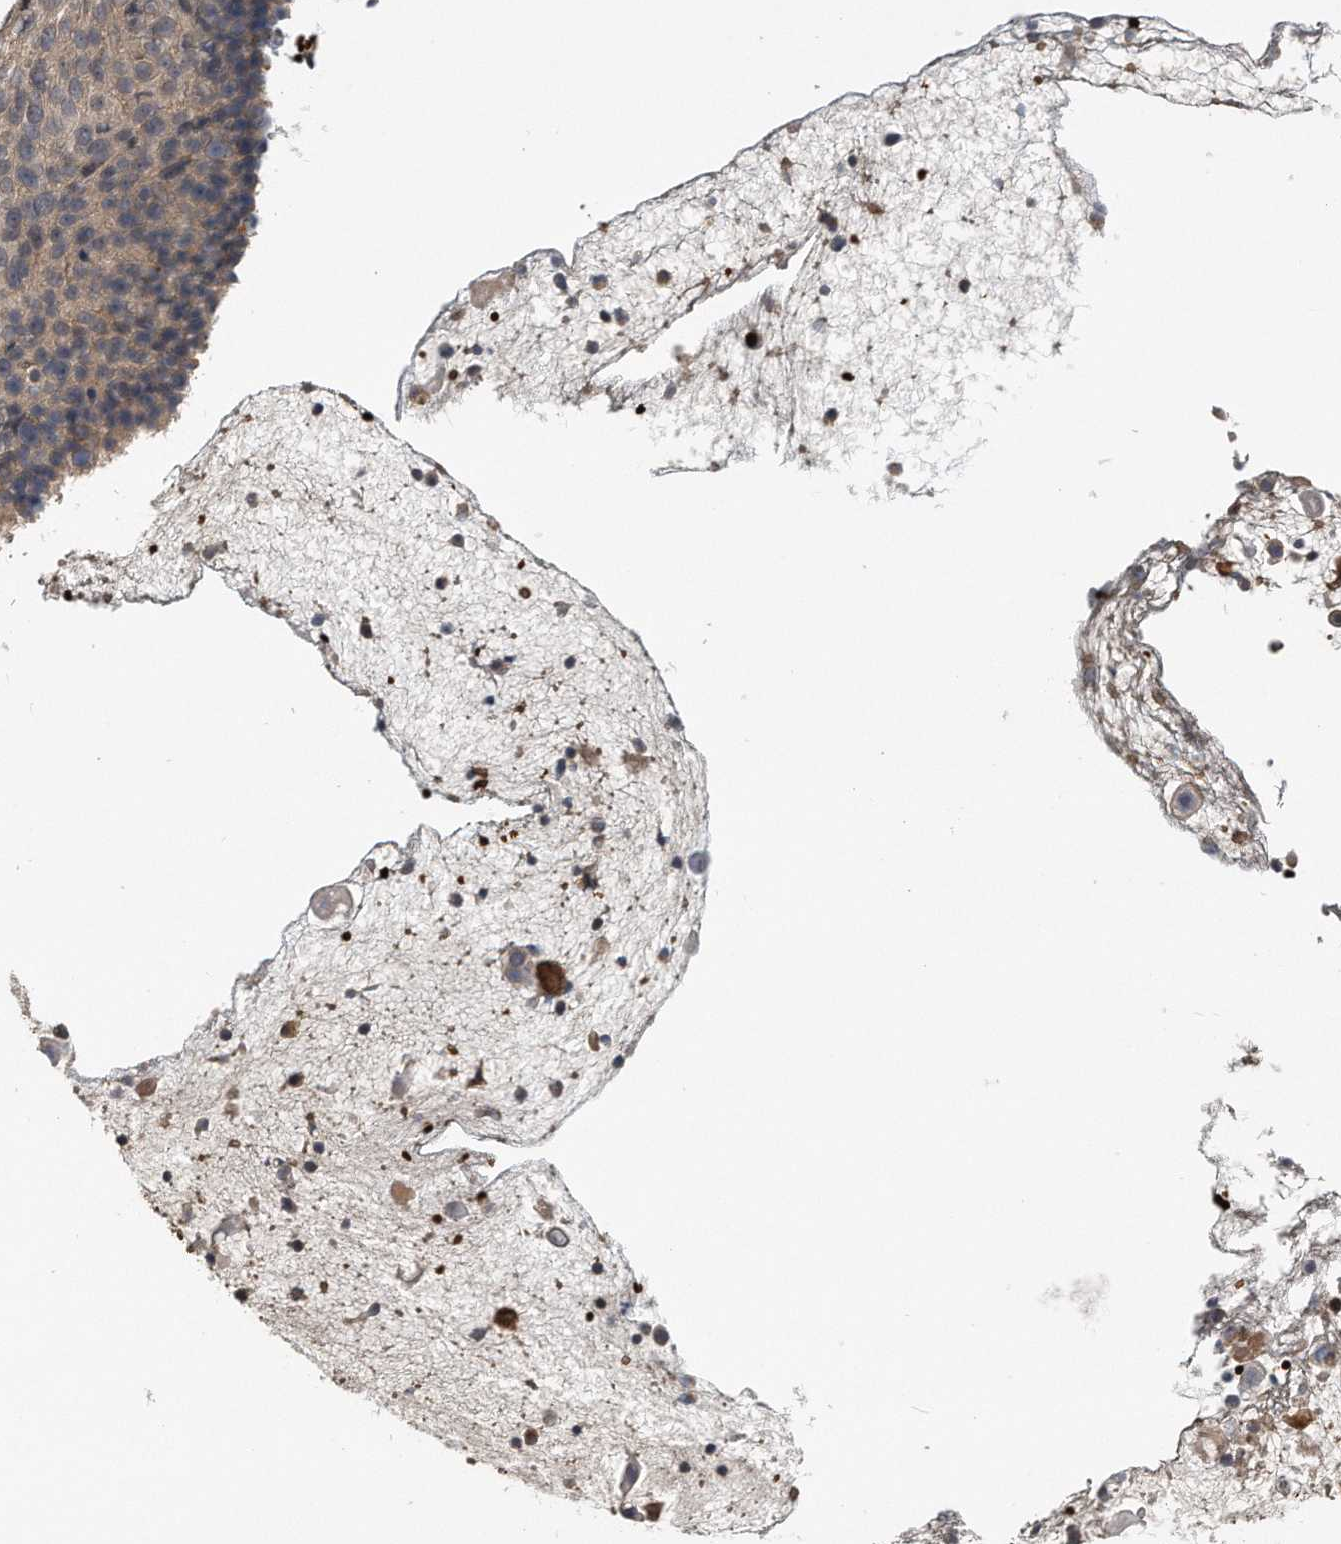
{"staining": {"intensity": "weak", "quantity": "<25%", "location": "cytoplasmic/membranous"}, "tissue": "cervical cancer", "cell_type": "Tumor cells", "image_type": "cancer", "snomed": [{"axis": "morphology", "description": "Squamous cell carcinoma, NOS"}, {"axis": "topography", "description": "Cervix"}], "caption": "The immunohistochemistry image has no significant staining in tumor cells of cervical squamous cell carcinoma tissue.", "gene": "ZNF79", "patient": {"sex": "female", "age": 74}}